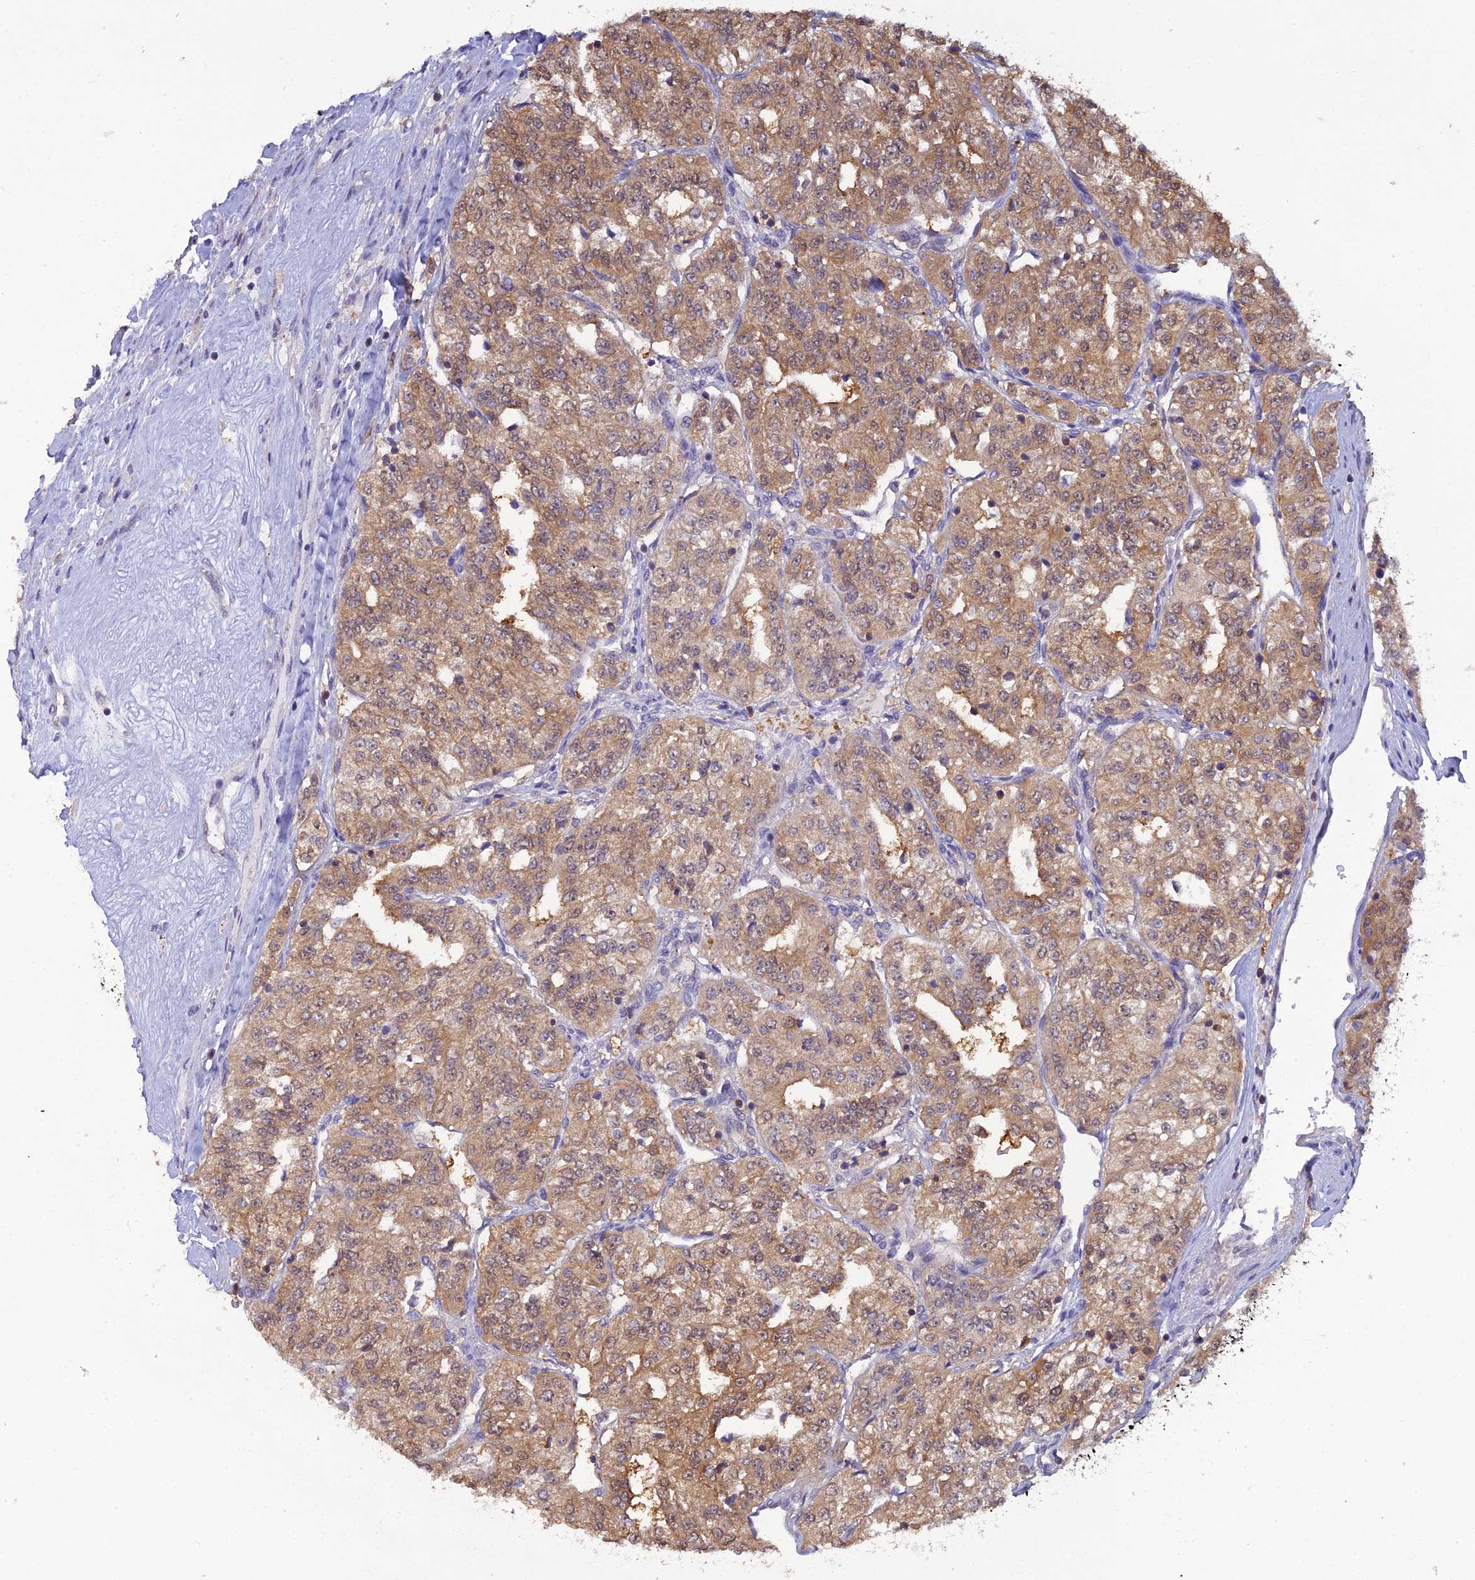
{"staining": {"intensity": "moderate", "quantity": ">75%", "location": "cytoplasmic/membranous"}, "tissue": "renal cancer", "cell_type": "Tumor cells", "image_type": "cancer", "snomed": [{"axis": "morphology", "description": "Adenocarcinoma, NOS"}, {"axis": "topography", "description": "Kidney"}], "caption": "Brown immunohistochemical staining in human renal cancer reveals moderate cytoplasmic/membranous staining in about >75% of tumor cells.", "gene": "HINT1", "patient": {"sex": "female", "age": 63}}